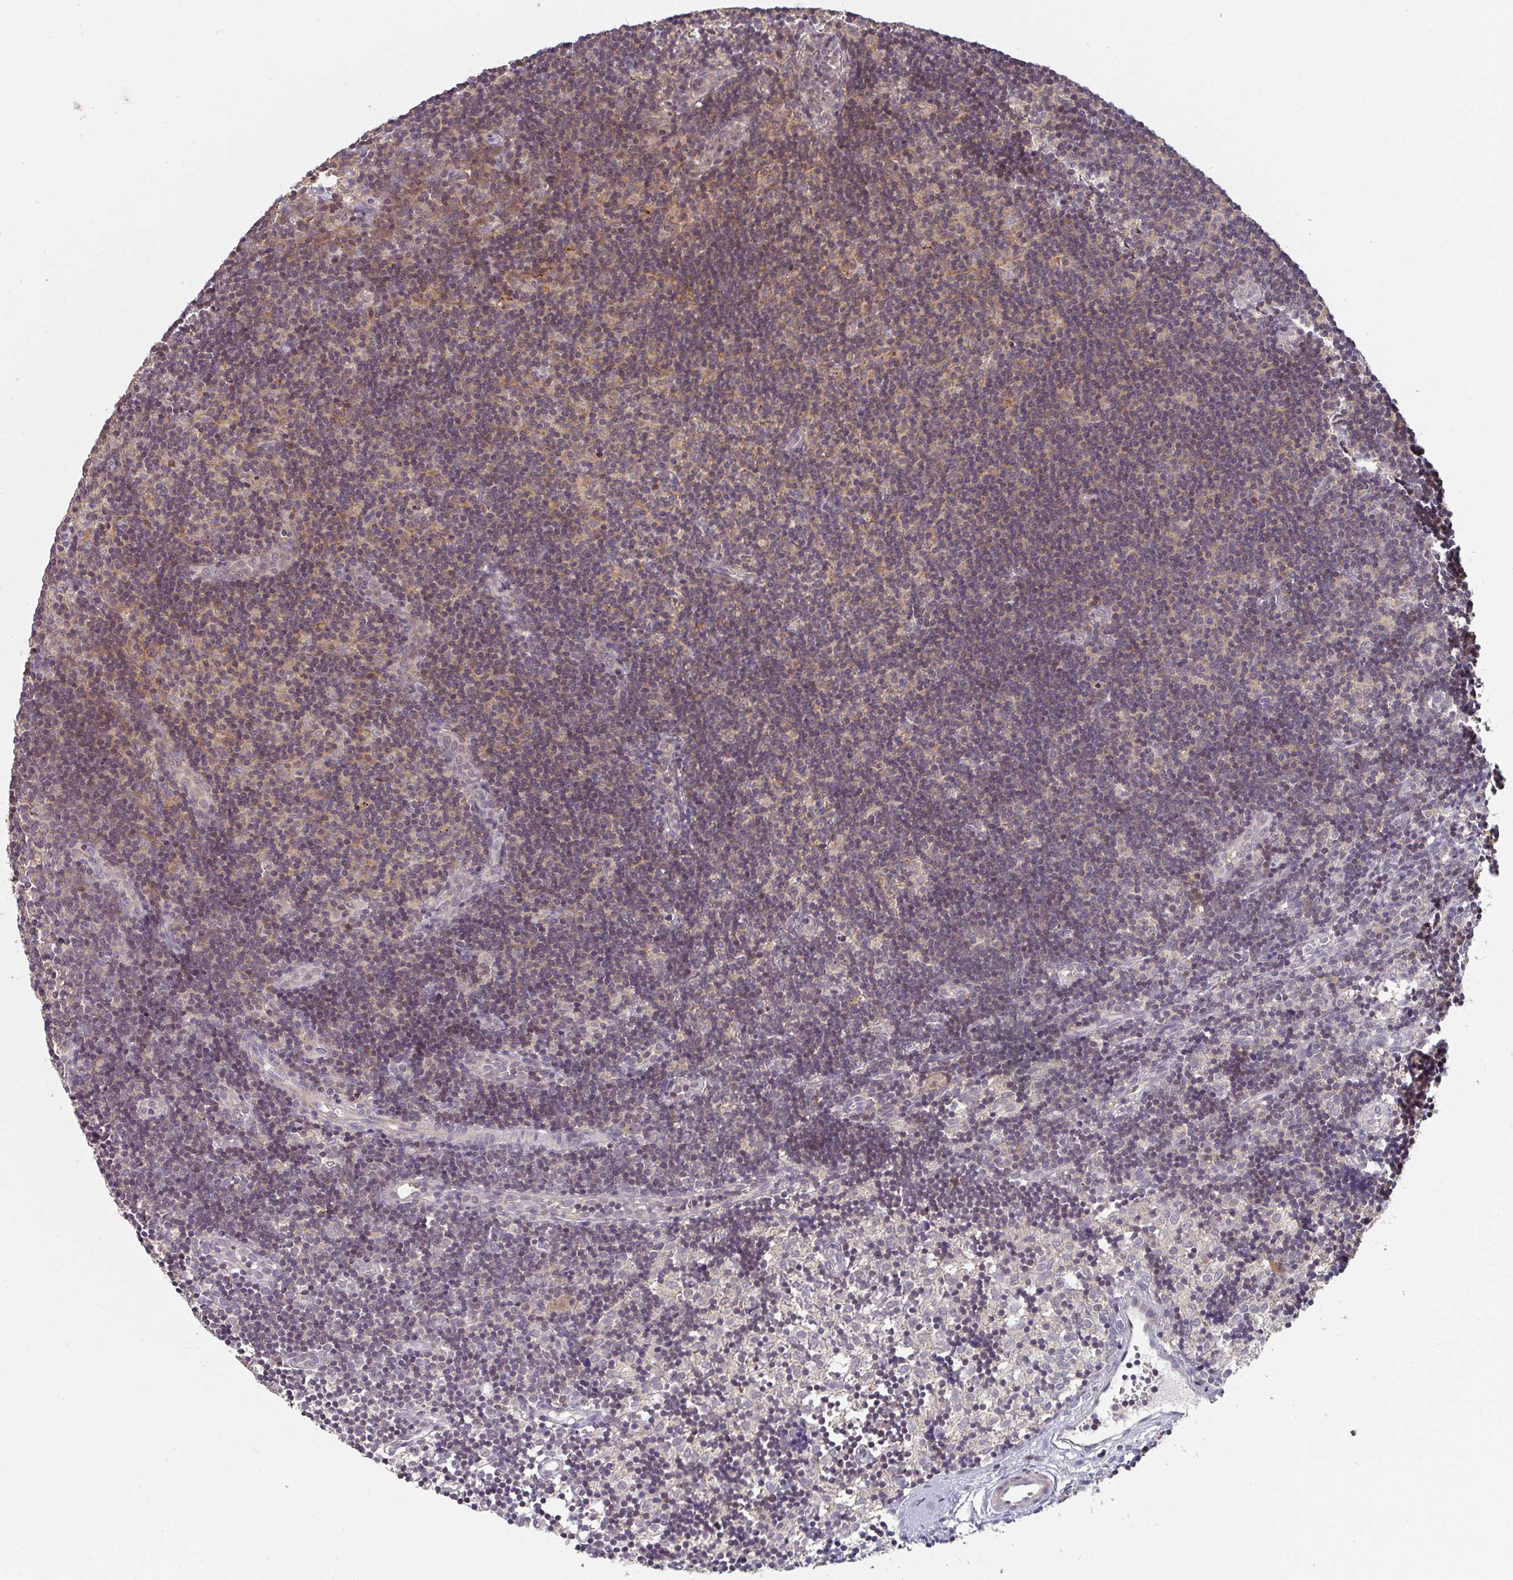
{"staining": {"intensity": "weak", "quantity": "25%-75%", "location": "cytoplasmic/membranous"}, "tissue": "lymph node", "cell_type": "Germinal center cells", "image_type": "normal", "snomed": [{"axis": "morphology", "description": "Normal tissue, NOS"}, {"axis": "topography", "description": "Lymph node"}], "caption": "Immunohistochemistry staining of normal lymph node, which reveals low levels of weak cytoplasmic/membranous positivity in about 25%-75% of germinal center cells indicating weak cytoplasmic/membranous protein positivity. The staining was performed using DAB (brown) for protein detection and nuclei were counterstained in hematoxylin (blue).", "gene": "RANGRF", "patient": {"sex": "female", "age": 31}}